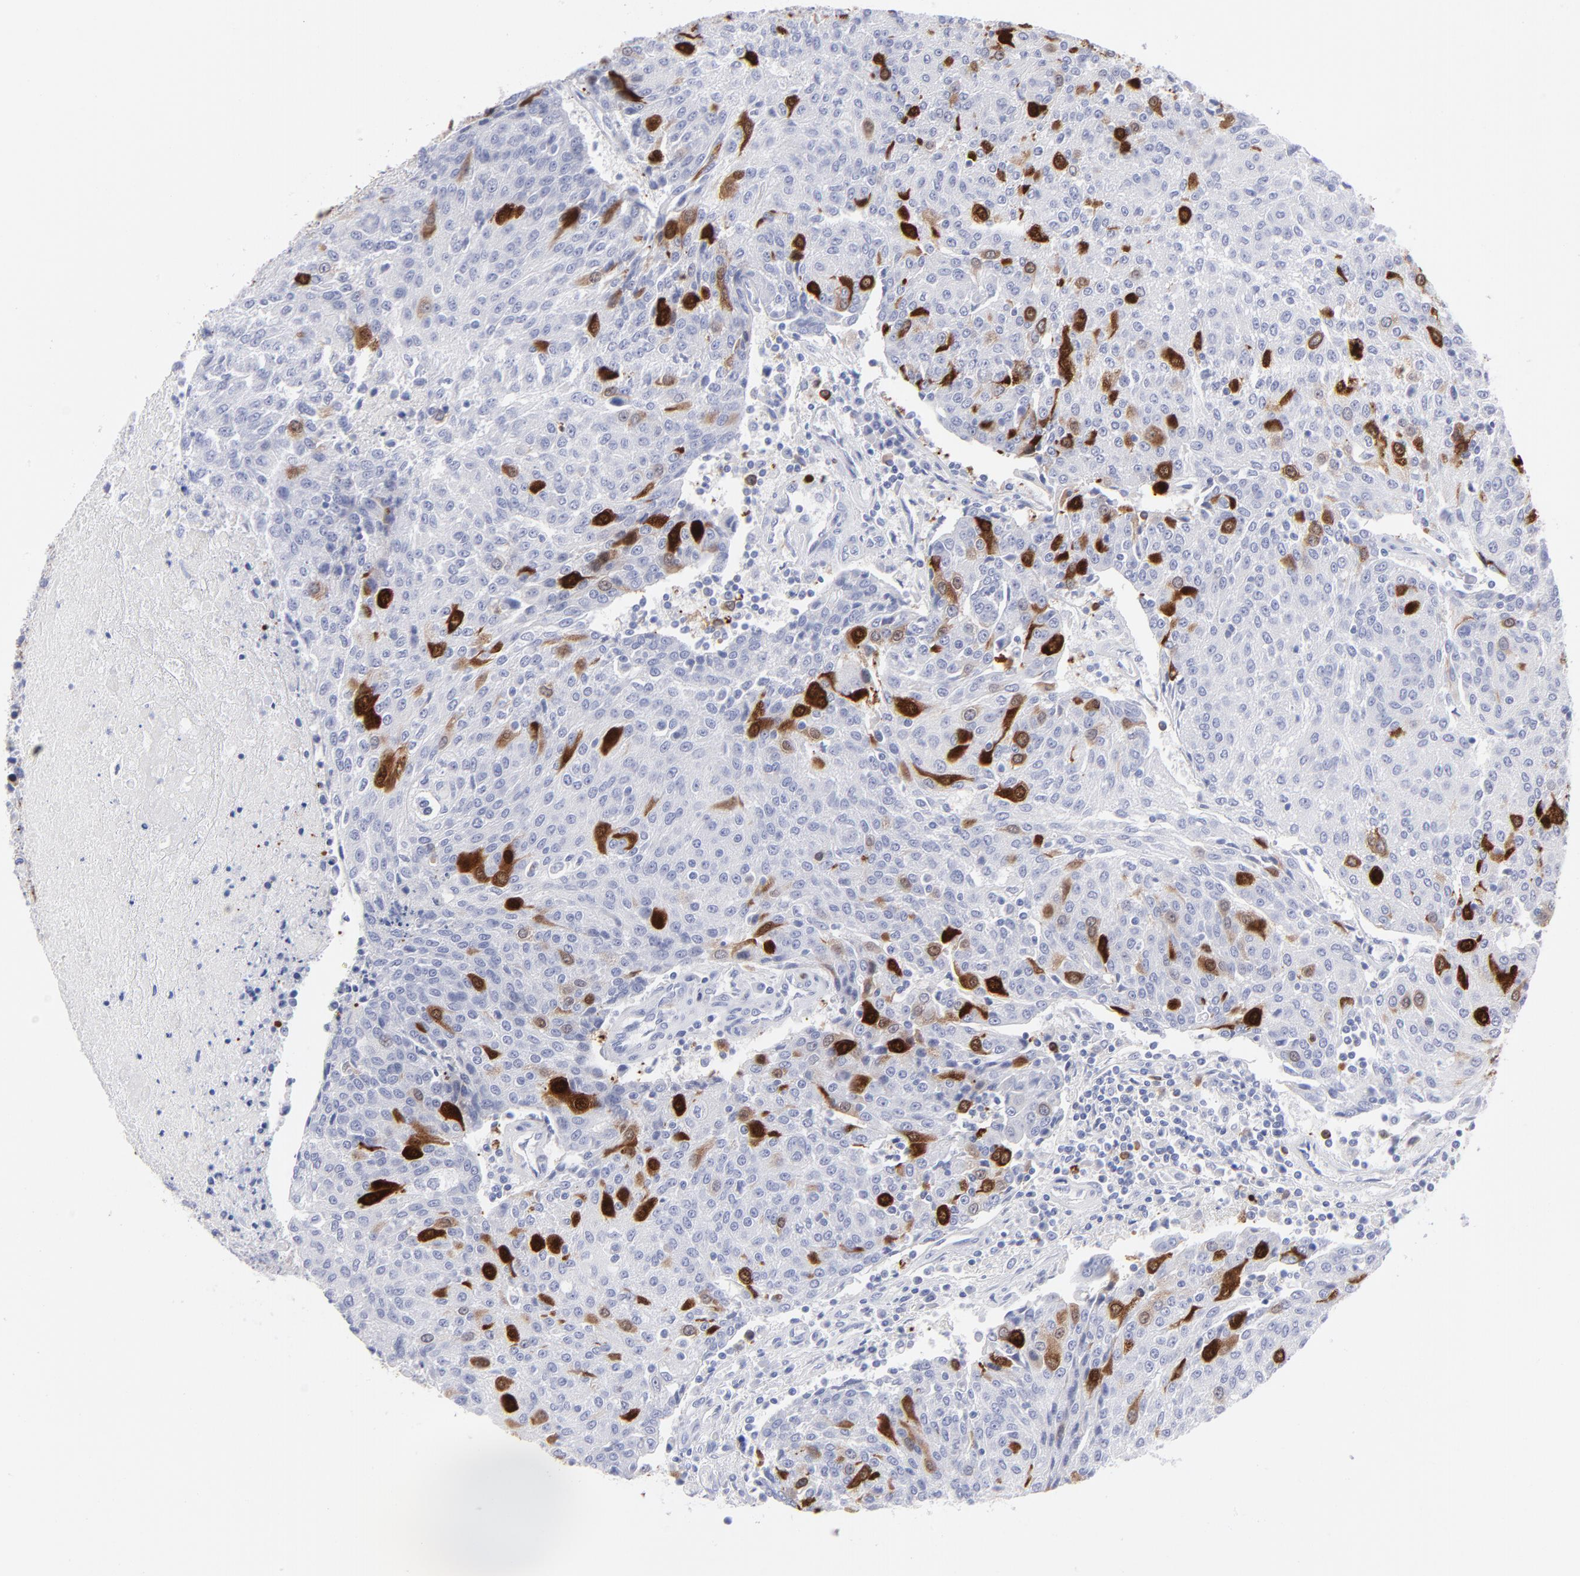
{"staining": {"intensity": "strong", "quantity": "<25%", "location": "cytoplasmic/membranous"}, "tissue": "urothelial cancer", "cell_type": "Tumor cells", "image_type": "cancer", "snomed": [{"axis": "morphology", "description": "Urothelial carcinoma, High grade"}, {"axis": "topography", "description": "Urinary bladder"}], "caption": "This histopathology image displays high-grade urothelial carcinoma stained with immunohistochemistry (IHC) to label a protein in brown. The cytoplasmic/membranous of tumor cells show strong positivity for the protein. Nuclei are counter-stained blue.", "gene": "CCNB1", "patient": {"sex": "female", "age": 85}}